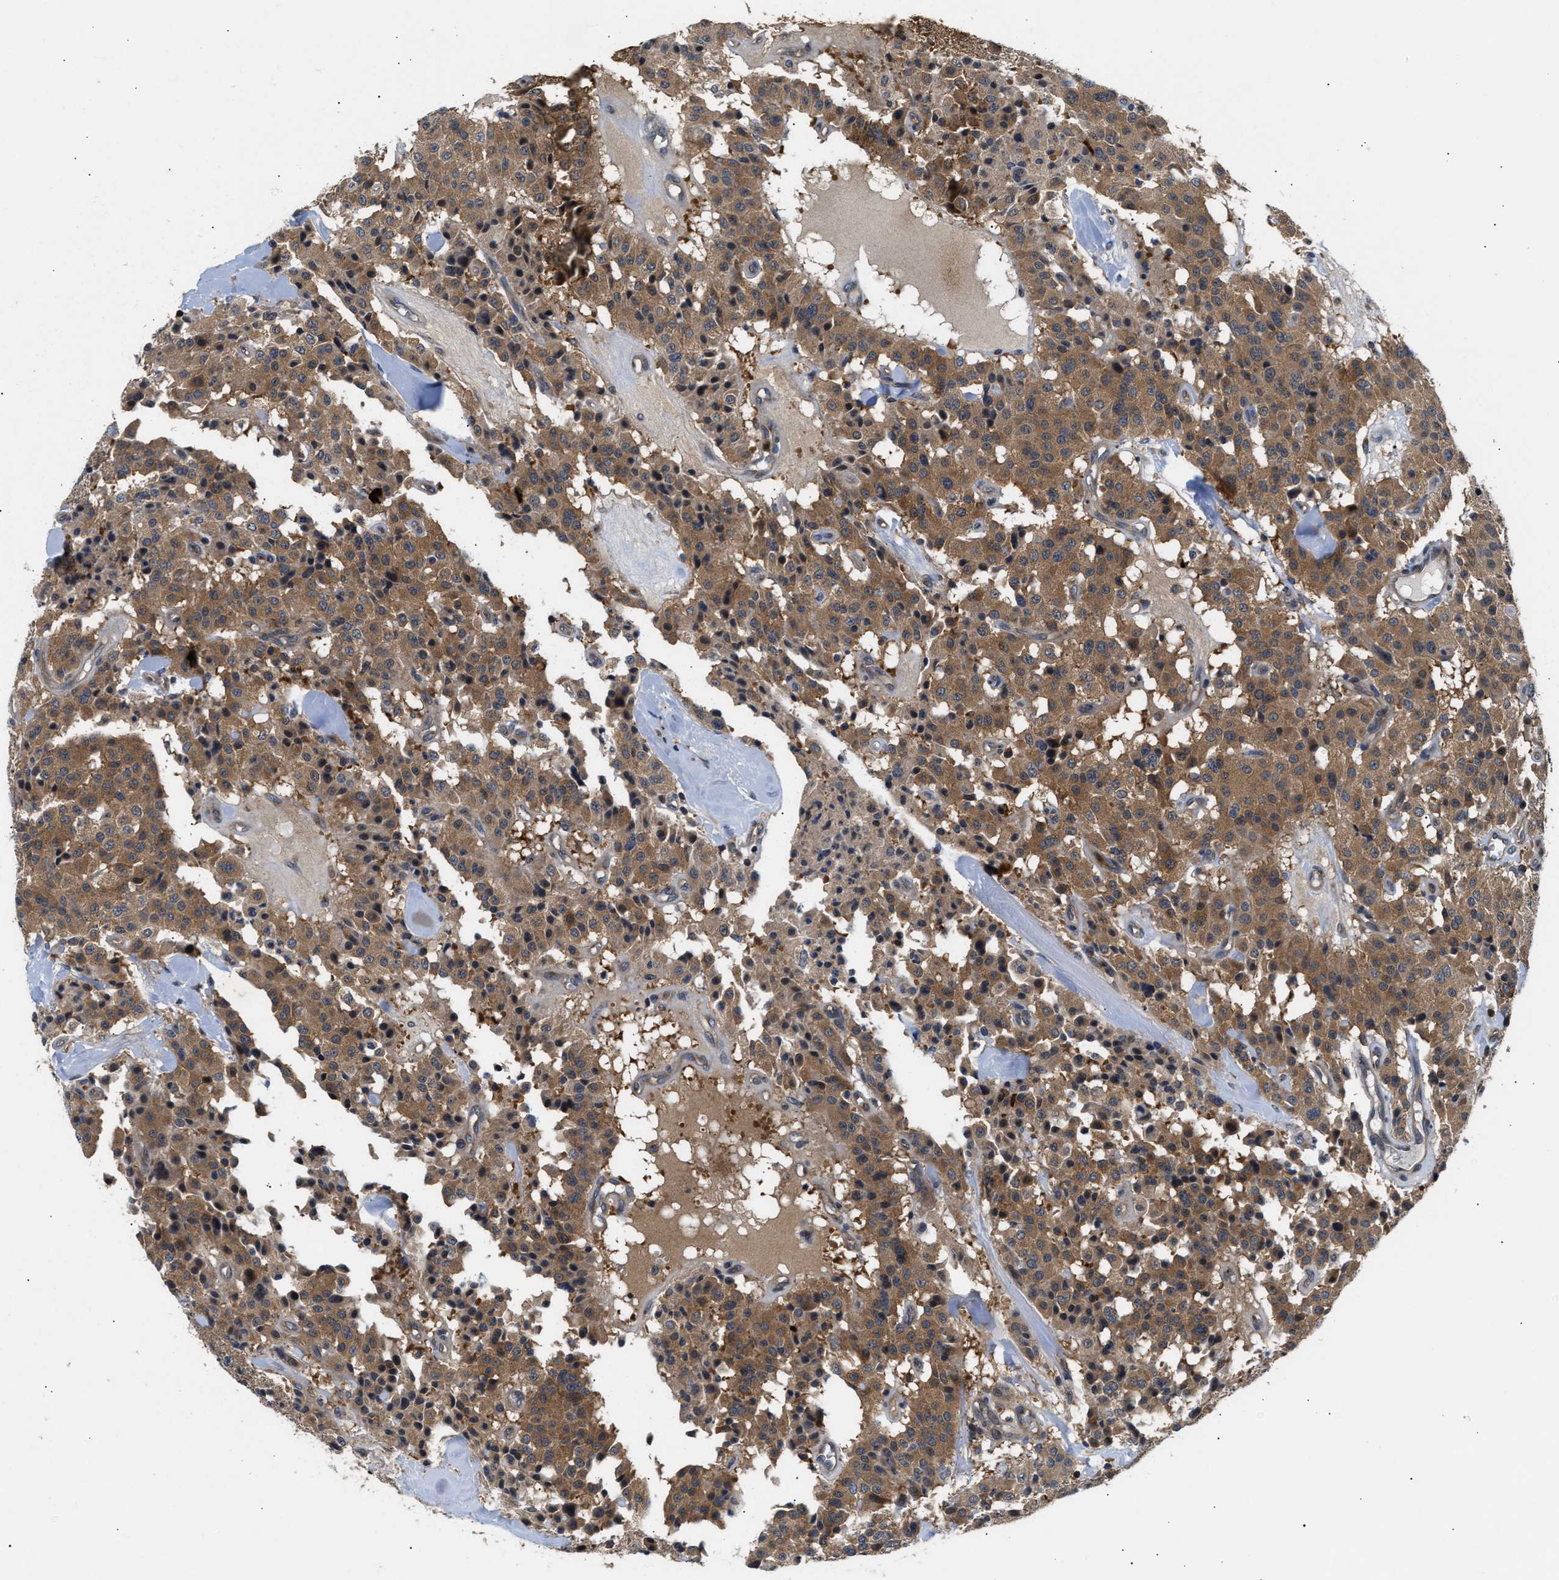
{"staining": {"intensity": "moderate", "quantity": ">75%", "location": "cytoplasmic/membranous"}, "tissue": "carcinoid", "cell_type": "Tumor cells", "image_type": "cancer", "snomed": [{"axis": "morphology", "description": "Carcinoid, malignant, NOS"}, {"axis": "topography", "description": "Lung"}], "caption": "Tumor cells display medium levels of moderate cytoplasmic/membranous positivity in approximately >75% of cells in human malignant carcinoid.", "gene": "CHUK", "patient": {"sex": "male", "age": 30}}